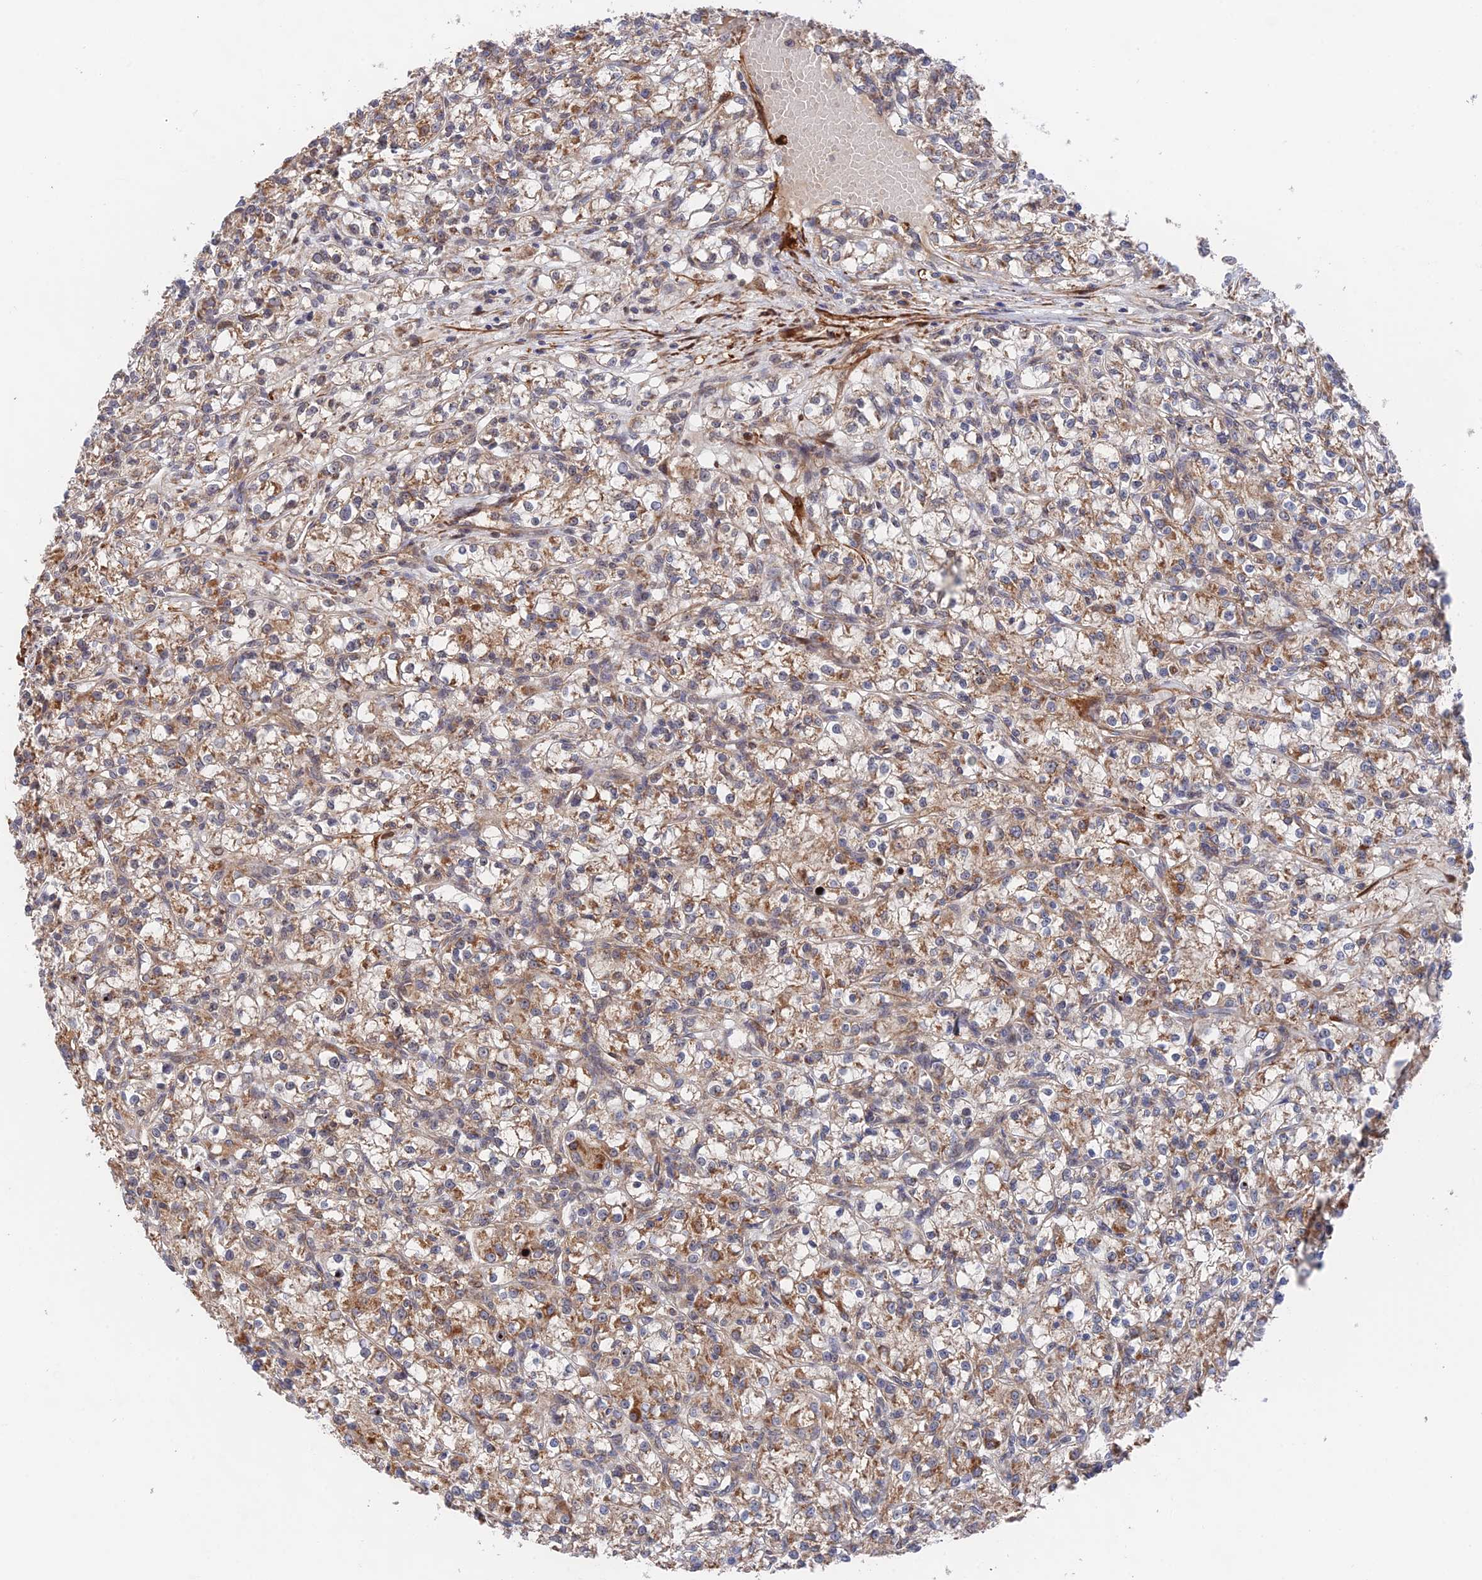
{"staining": {"intensity": "moderate", "quantity": ">75%", "location": "cytoplasmic/membranous"}, "tissue": "renal cancer", "cell_type": "Tumor cells", "image_type": "cancer", "snomed": [{"axis": "morphology", "description": "Adenocarcinoma, NOS"}, {"axis": "topography", "description": "Kidney"}], "caption": "Immunohistochemical staining of human renal cancer shows moderate cytoplasmic/membranous protein positivity in approximately >75% of tumor cells. (brown staining indicates protein expression, while blue staining denotes nuclei).", "gene": "ZNF320", "patient": {"sex": "female", "age": 59}}